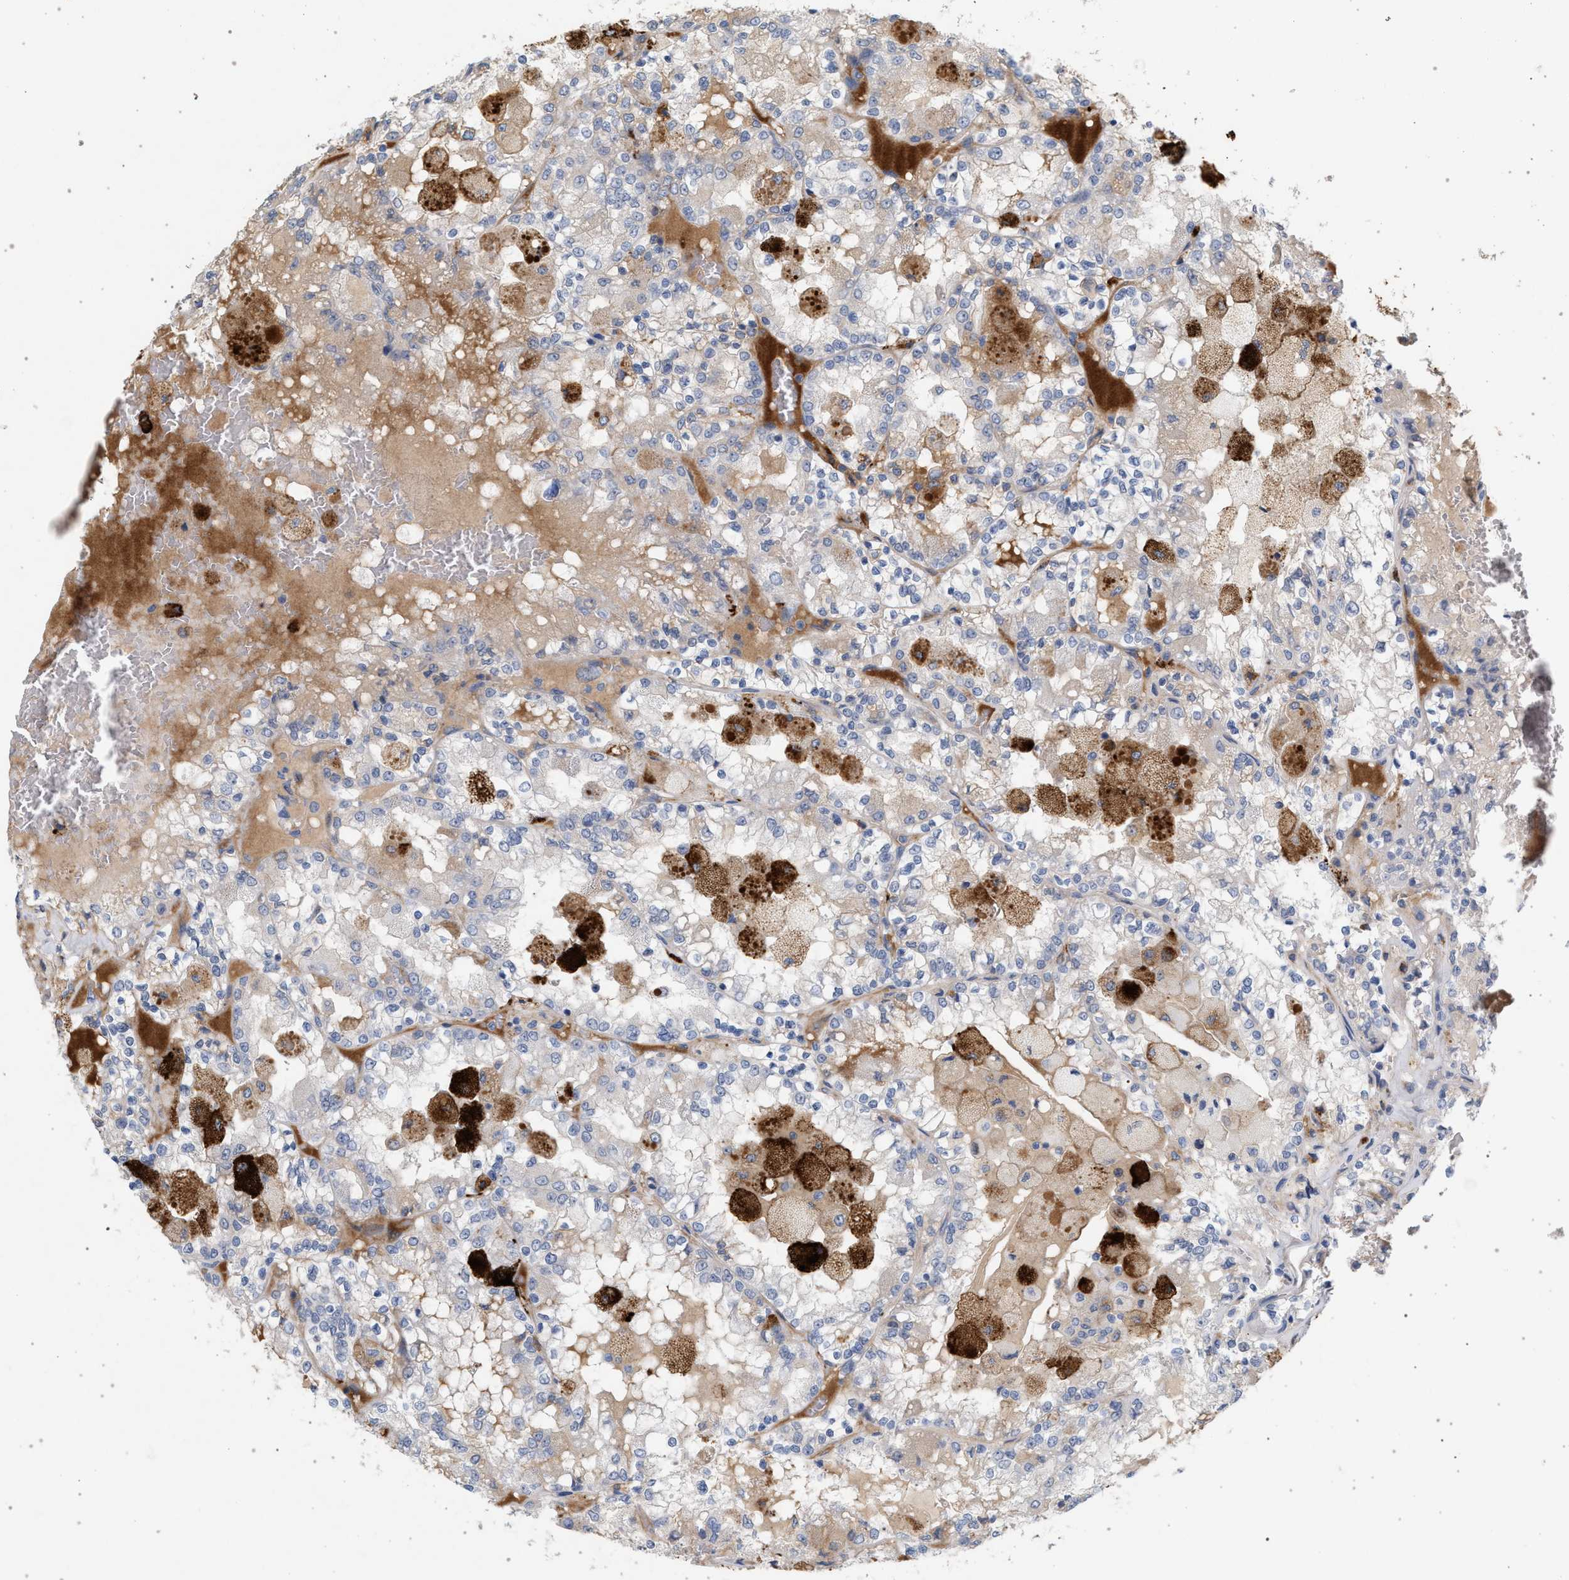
{"staining": {"intensity": "weak", "quantity": "<25%", "location": "cytoplasmic/membranous"}, "tissue": "renal cancer", "cell_type": "Tumor cells", "image_type": "cancer", "snomed": [{"axis": "morphology", "description": "Adenocarcinoma, NOS"}, {"axis": "topography", "description": "Kidney"}], "caption": "Renal cancer stained for a protein using IHC shows no expression tumor cells.", "gene": "MAMDC2", "patient": {"sex": "female", "age": 56}}